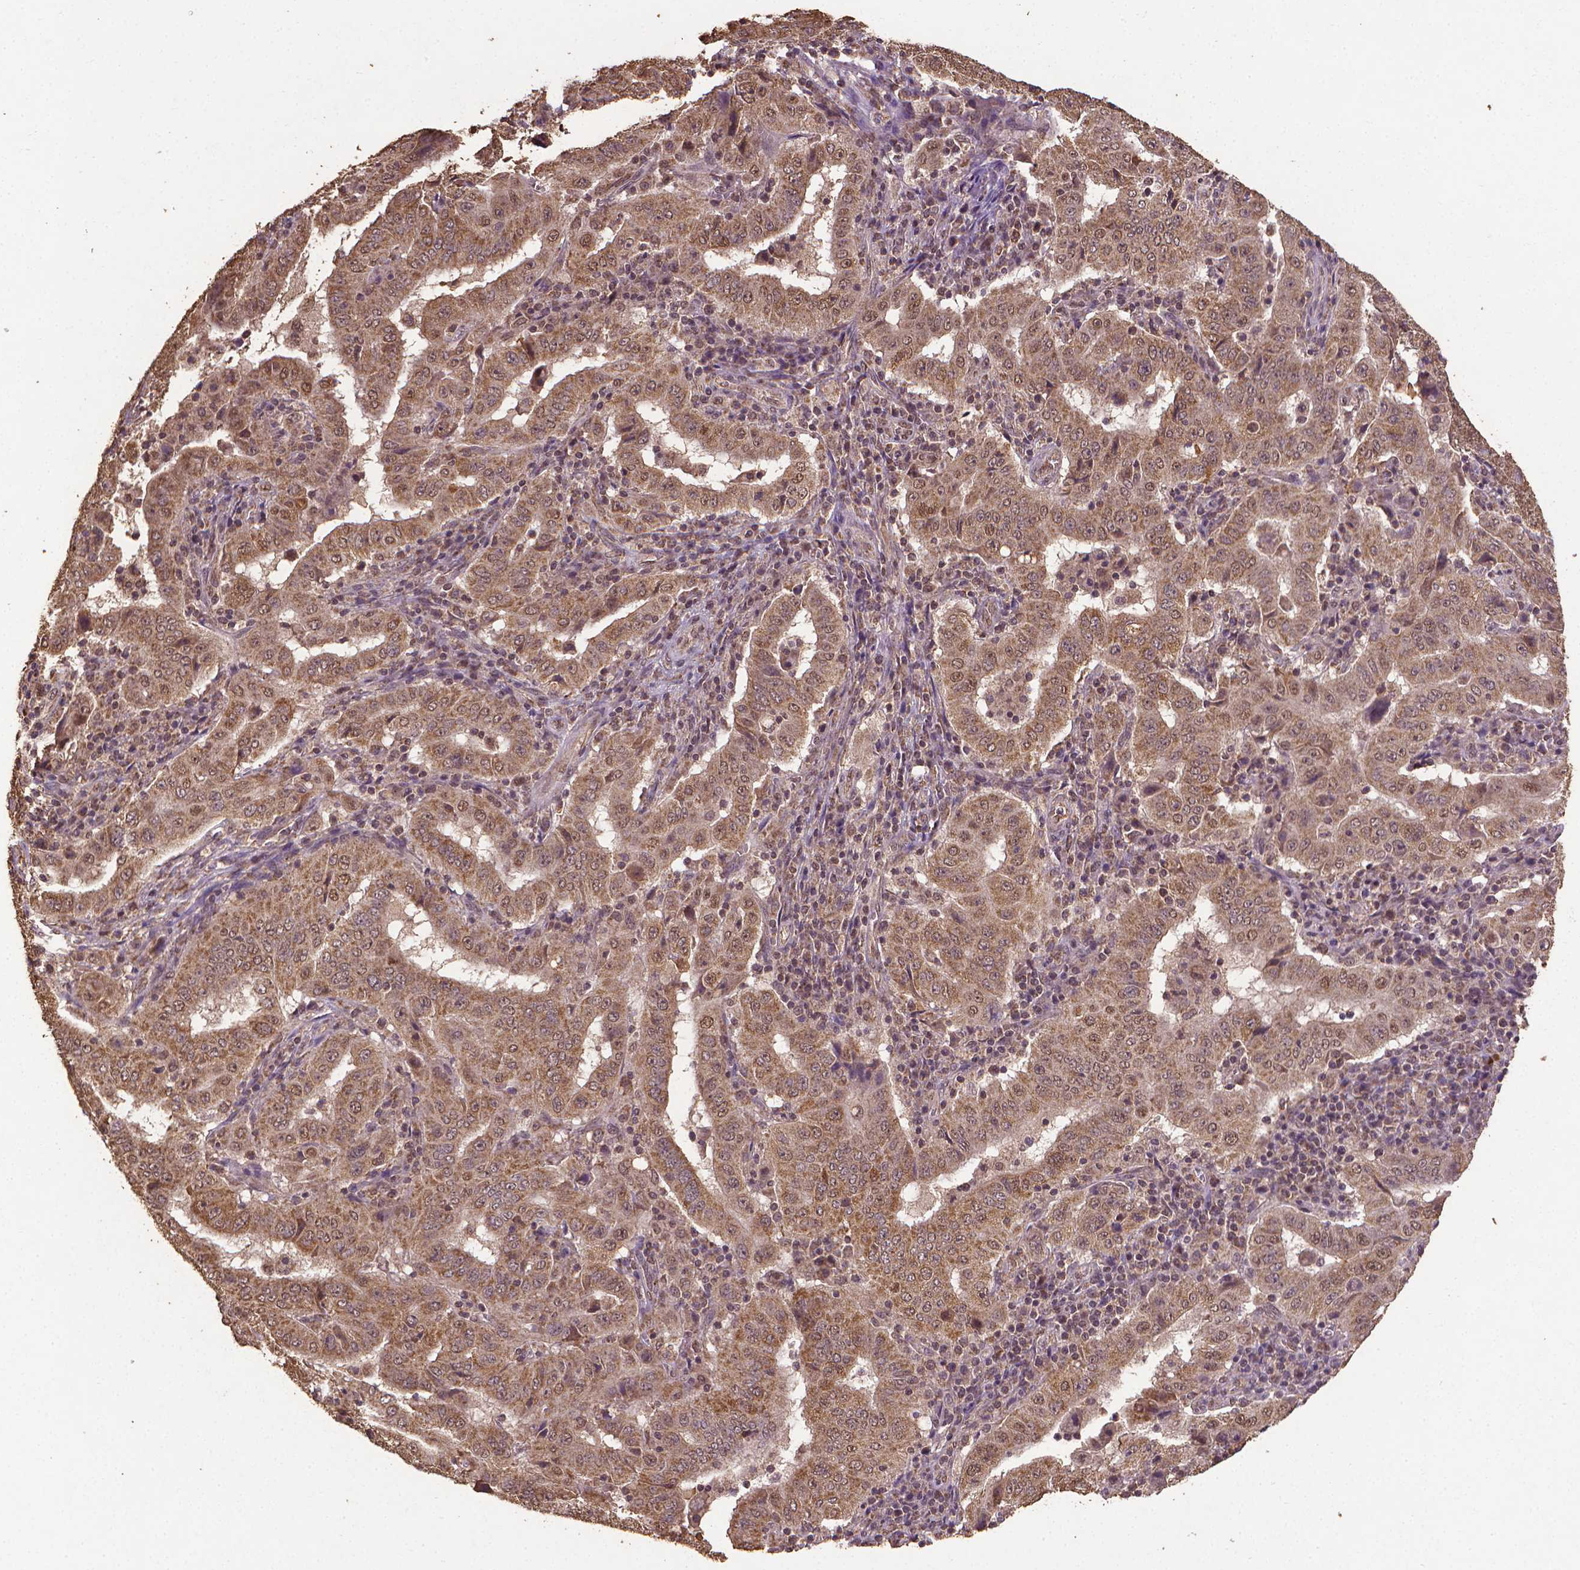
{"staining": {"intensity": "moderate", "quantity": ">75%", "location": "cytoplasmic/membranous,nuclear"}, "tissue": "pancreatic cancer", "cell_type": "Tumor cells", "image_type": "cancer", "snomed": [{"axis": "morphology", "description": "Adenocarcinoma, NOS"}, {"axis": "topography", "description": "Pancreas"}], "caption": "Moderate cytoplasmic/membranous and nuclear expression is present in about >75% of tumor cells in adenocarcinoma (pancreatic). The staining was performed using DAB (3,3'-diaminobenzidine) to visualize the protein expression in brown, while the nuclei were stained in blue with hematoxylin (Magnification: 20x).", "gene": "DCAF1", "patient": {"sex": "male", "age": 63}}